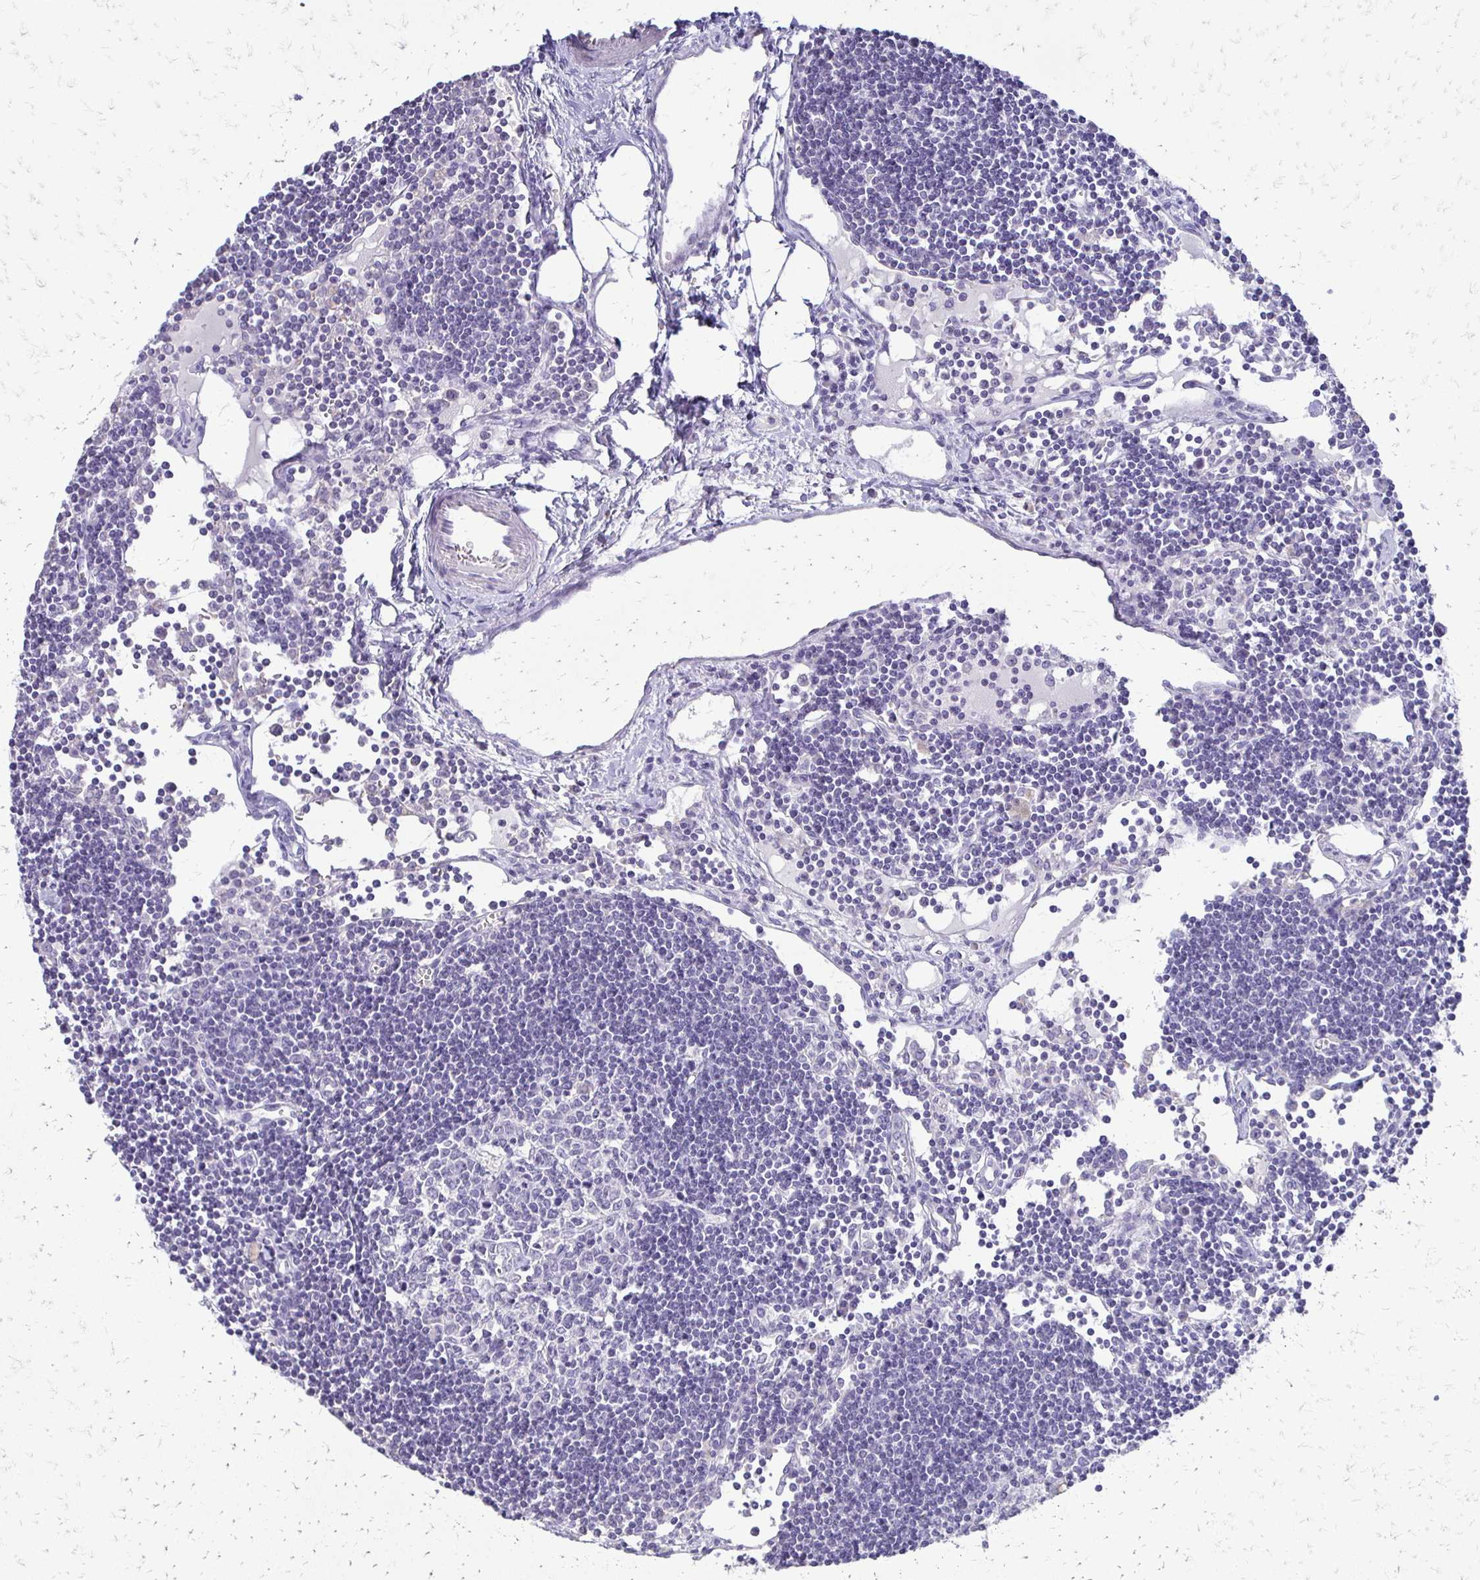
{"staining": {"intensity": "negative", "quantity": "none", "location": "none"}, "tissue": "lymph node", "cell_type": "Germinal center cells", "image_type": "normal", "snomed": [{"axis": "morphology", "description": "Normal tissue, NOS"}, {"axis": "topography", "description": "Lymph node"}], "caption": "Protein analysis of normal lymph node demonstrates no significant expression in germinal center cells. Nuclei are stained in blue.", "gene": "ALPG", "patient": {"sex": "female", "age": 65}}